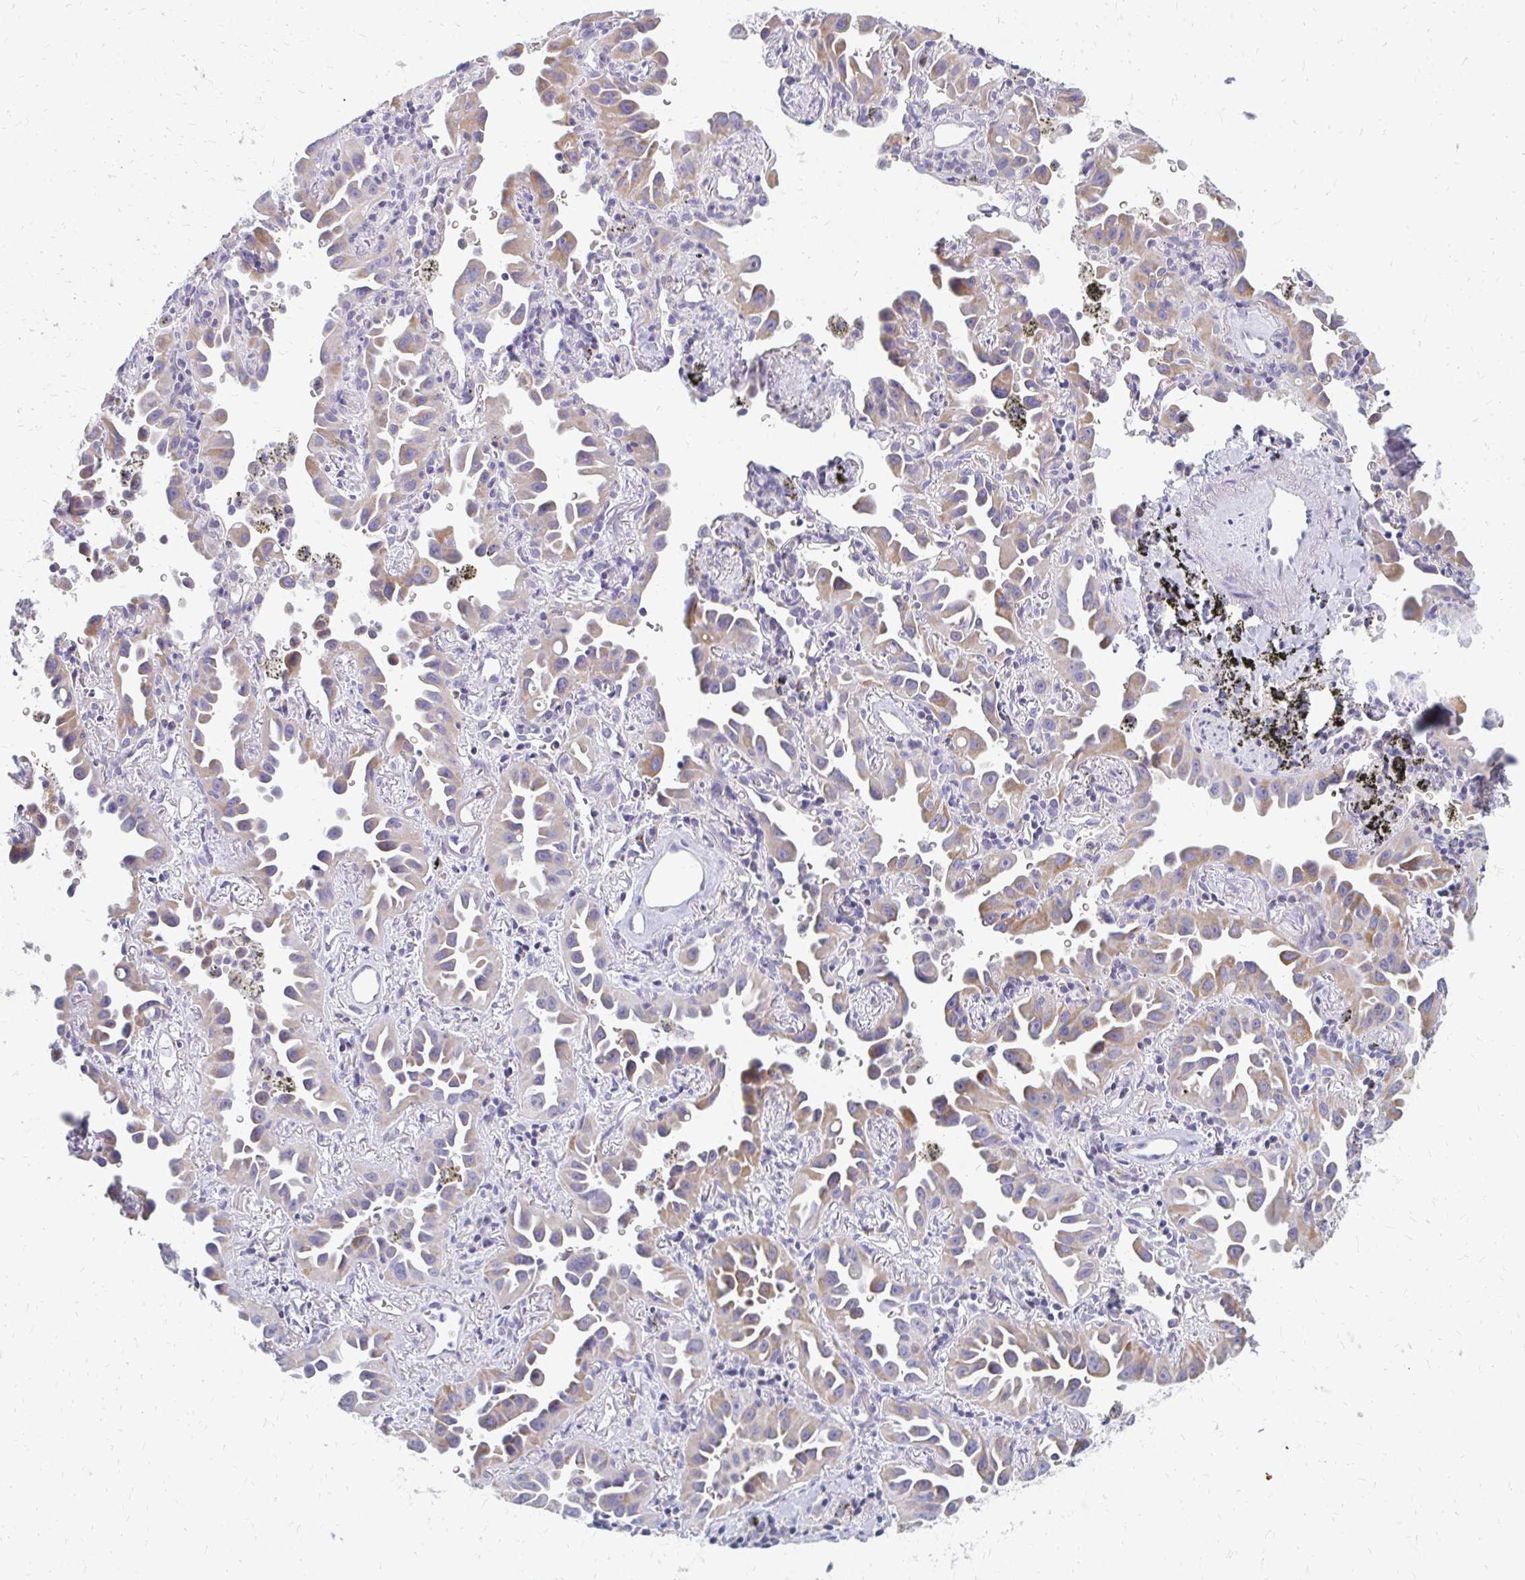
{"staining": {"intensity": "moderate", "quantity": ">75%", "location": "cytoplasmic/membranous"}, "tissue": "lung cancer", "cell_type": "Tumor cells", "image_type": "cancer", "snomed": [{"axis": "morphology", "description": "Adenocarcinoma, NOS"}, {"axis": "topography", "description": "Lung"}], "caption": "Protein expression analysis of human lung adenocarcinoma reveals moderate cytoplasmic/membranous expression in approximately >75% of tumor cells.", "gene": "OR10V1", "patient": {"sex": "male", "age": 68}}